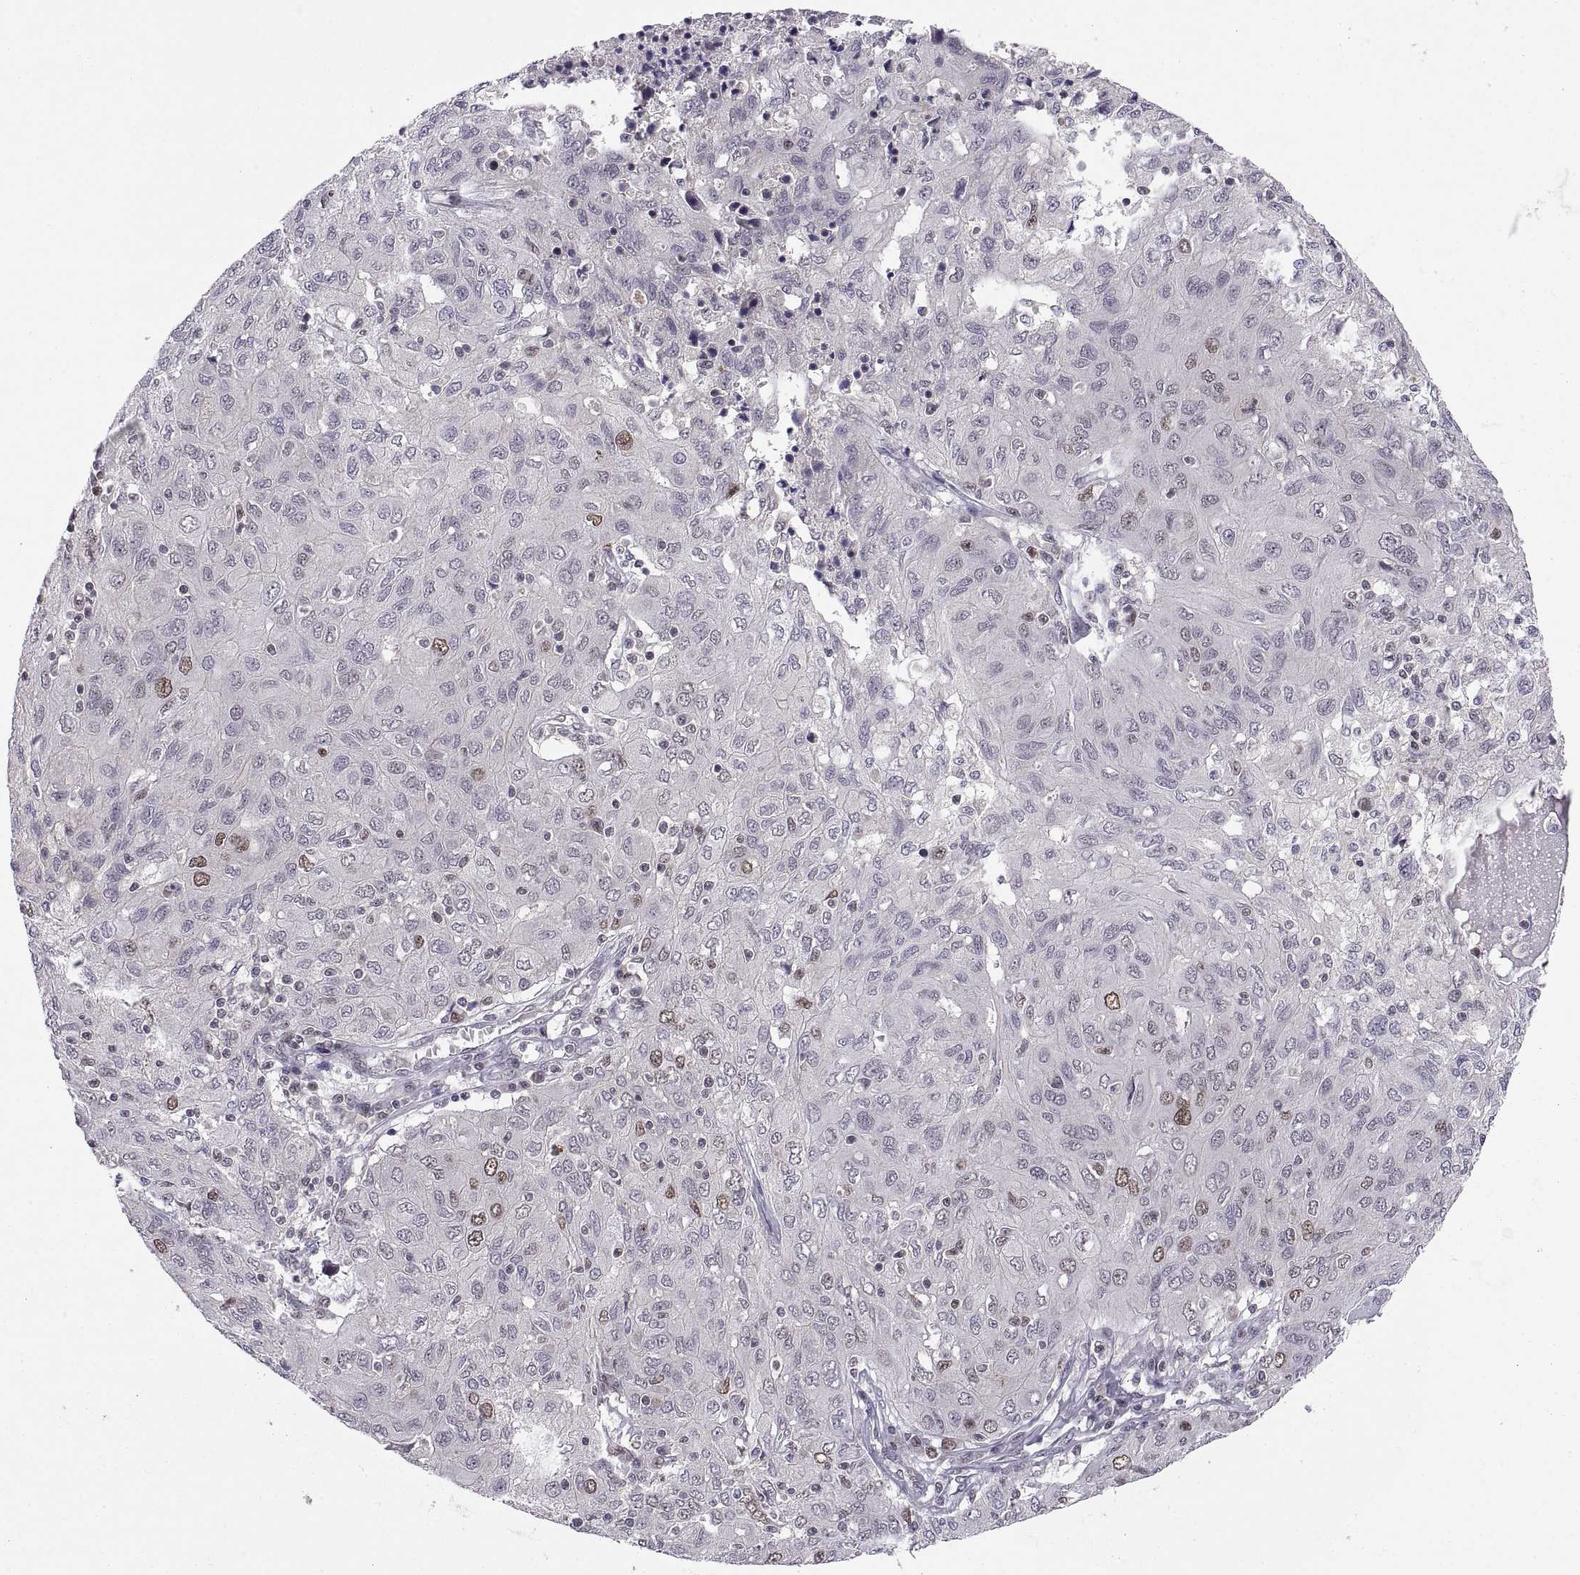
{"staining": {"intensity": "negative", "quantity": "none", "location": "none"}, "tissue": "ovarian cancer", "cell_type": "Tumor cells", "image_type": "cancer", "snomed": [{"axis": "morphology", "description": "Carcinoma, endometroid"}, {"axis": "topography", "description": "Ovary"}], "caption": "Immunohistochemical staining of human ovarian endometroid carcinoma displays no significant positivity in tumor cells. (IHC, brightfield microscopy, high magnification).", "gene": "CHFR", "patient": {"sex": "female", "age": 50}}